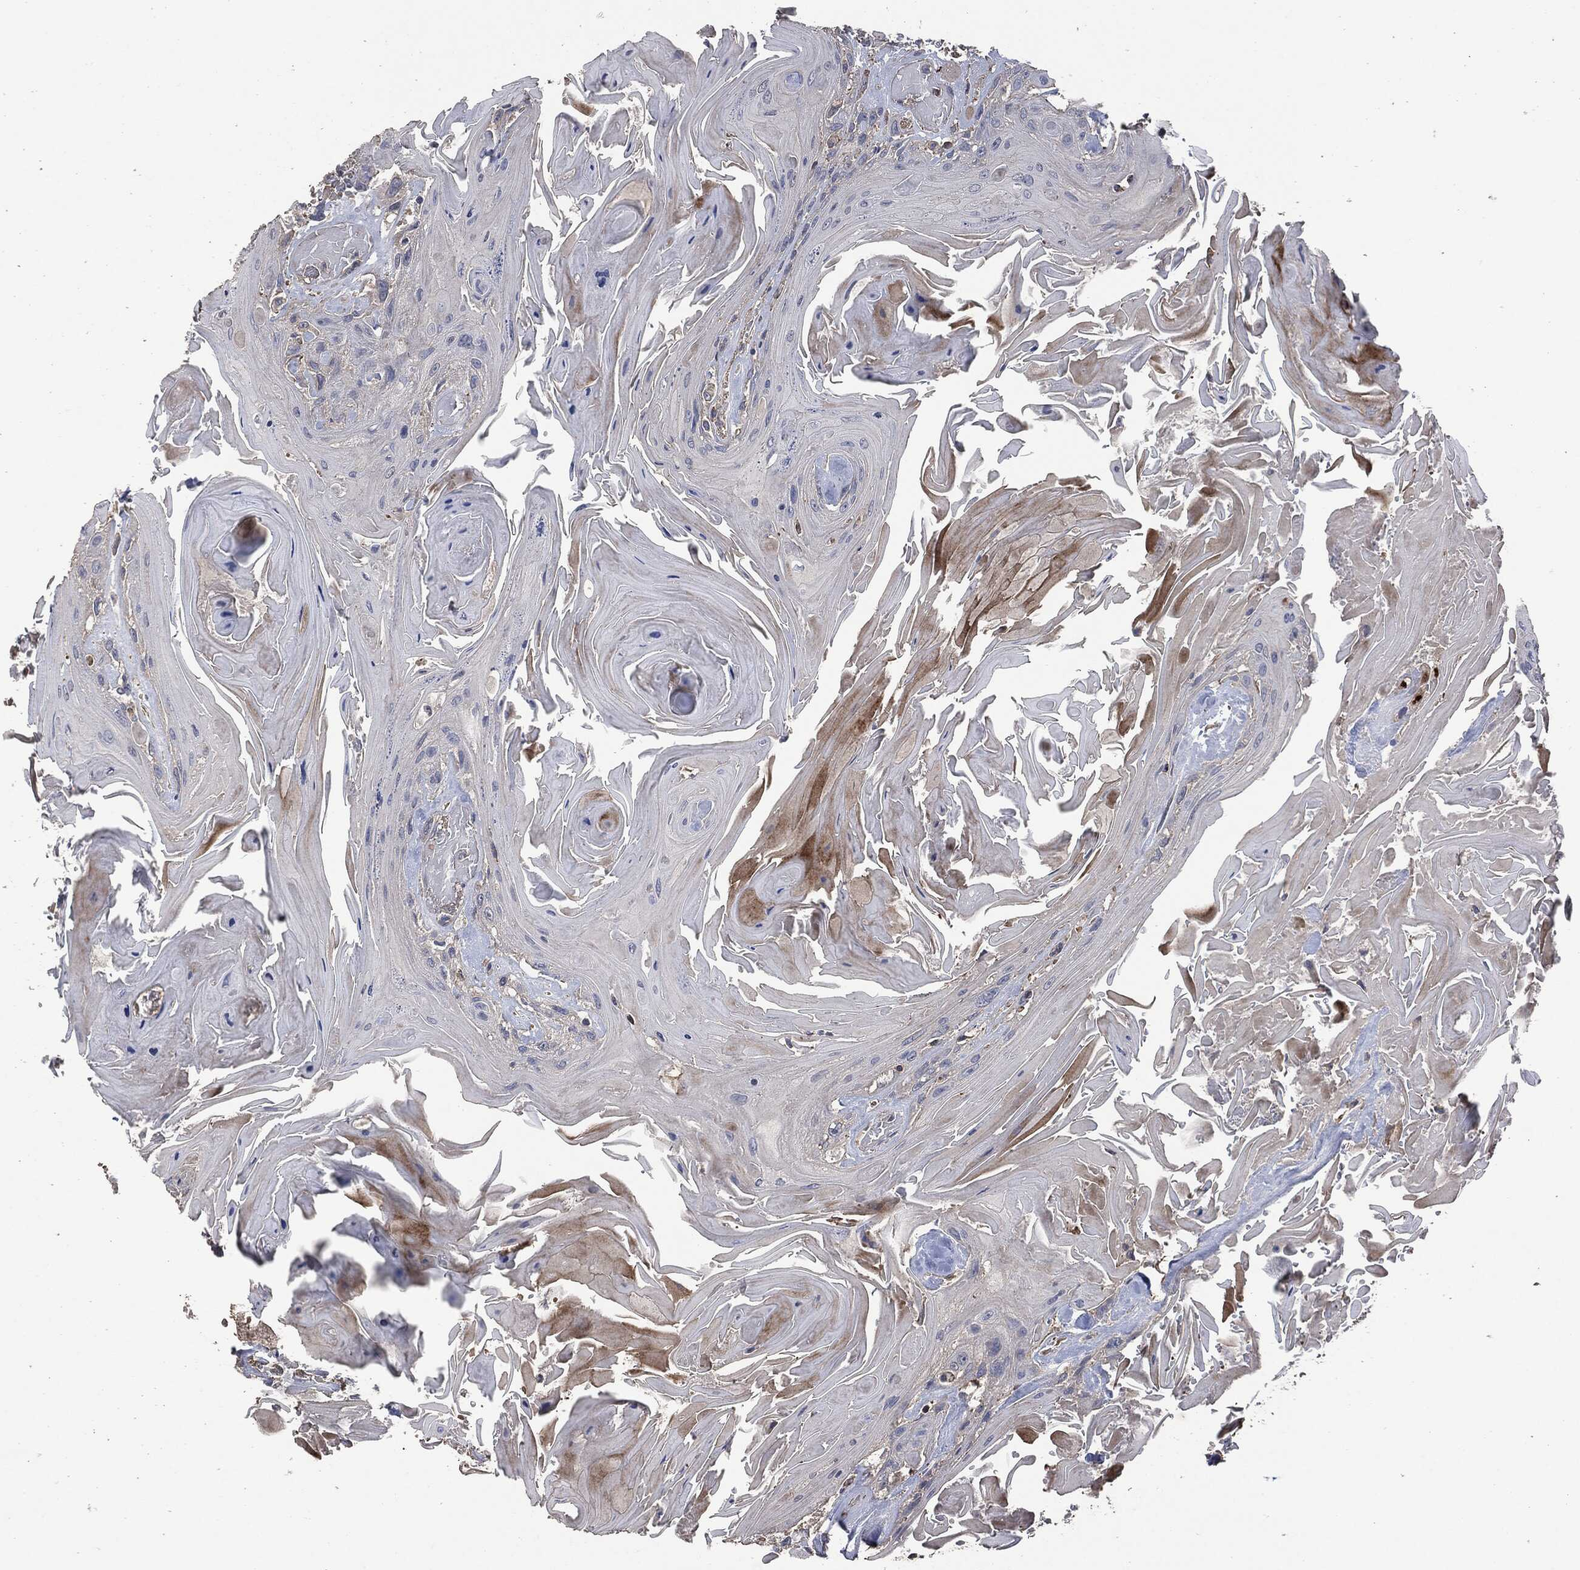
{"staining": {"intensity": "moderate", "quantity": "<25%", "location": "cytoplasmic/membranous"}, "tissue": "head and neck cancer", "cell_type": "Tumor cells", "image_type": "cancer", "snomed": [{"axis": "morphology", "description": "Squamous cell carcinoma, NOS"}, {"axis": "topography", "description": "Head-Neck"}], "caption": "This histopathology image demonstrates immunohistochemistry staining of head and neck cancer, with low moderate cytoplasmic/membranous staining in about <25% of tumor cells.", "gene": "MSLN", "patient": {"sex": "female", "age": 59}}